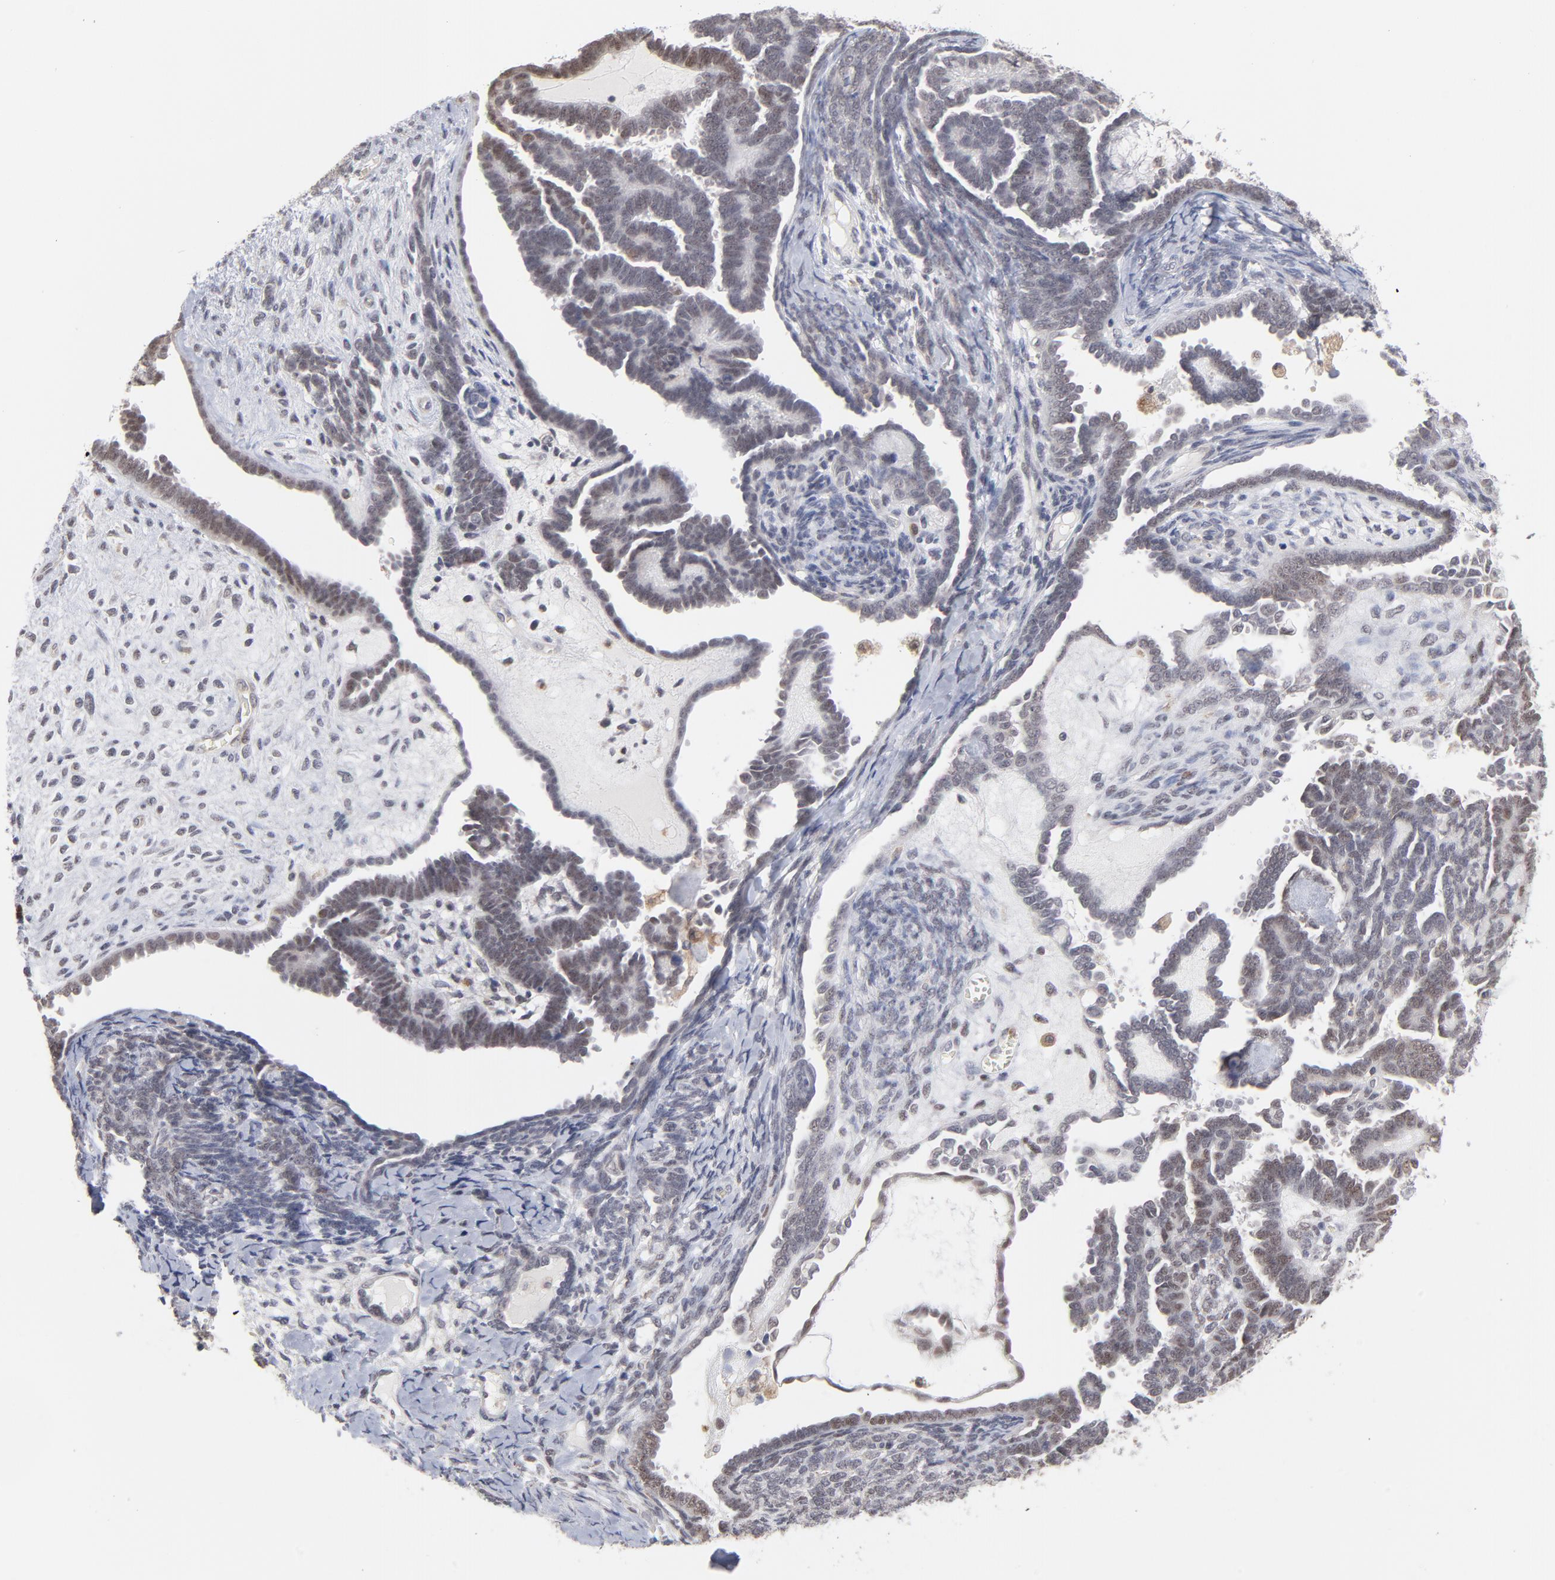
{"staining": {"intensity": "negative", "quantity": "none", "location": "none"}, "tissue": "endometrial cancer", "cell_type": "Tumor cells", "image_type": "cancer", "snomed": [{"axis": "morphology", "description": "Neoplasm, malignant, NOS"}, {"axis": "topography", "description": "Endometrium"}], "caption": "Protein analysis of endometrial cancer shows no significant staining in tumor cells.", "gene": "OAS1", "patient": {"sex": "female", "age": 74}}